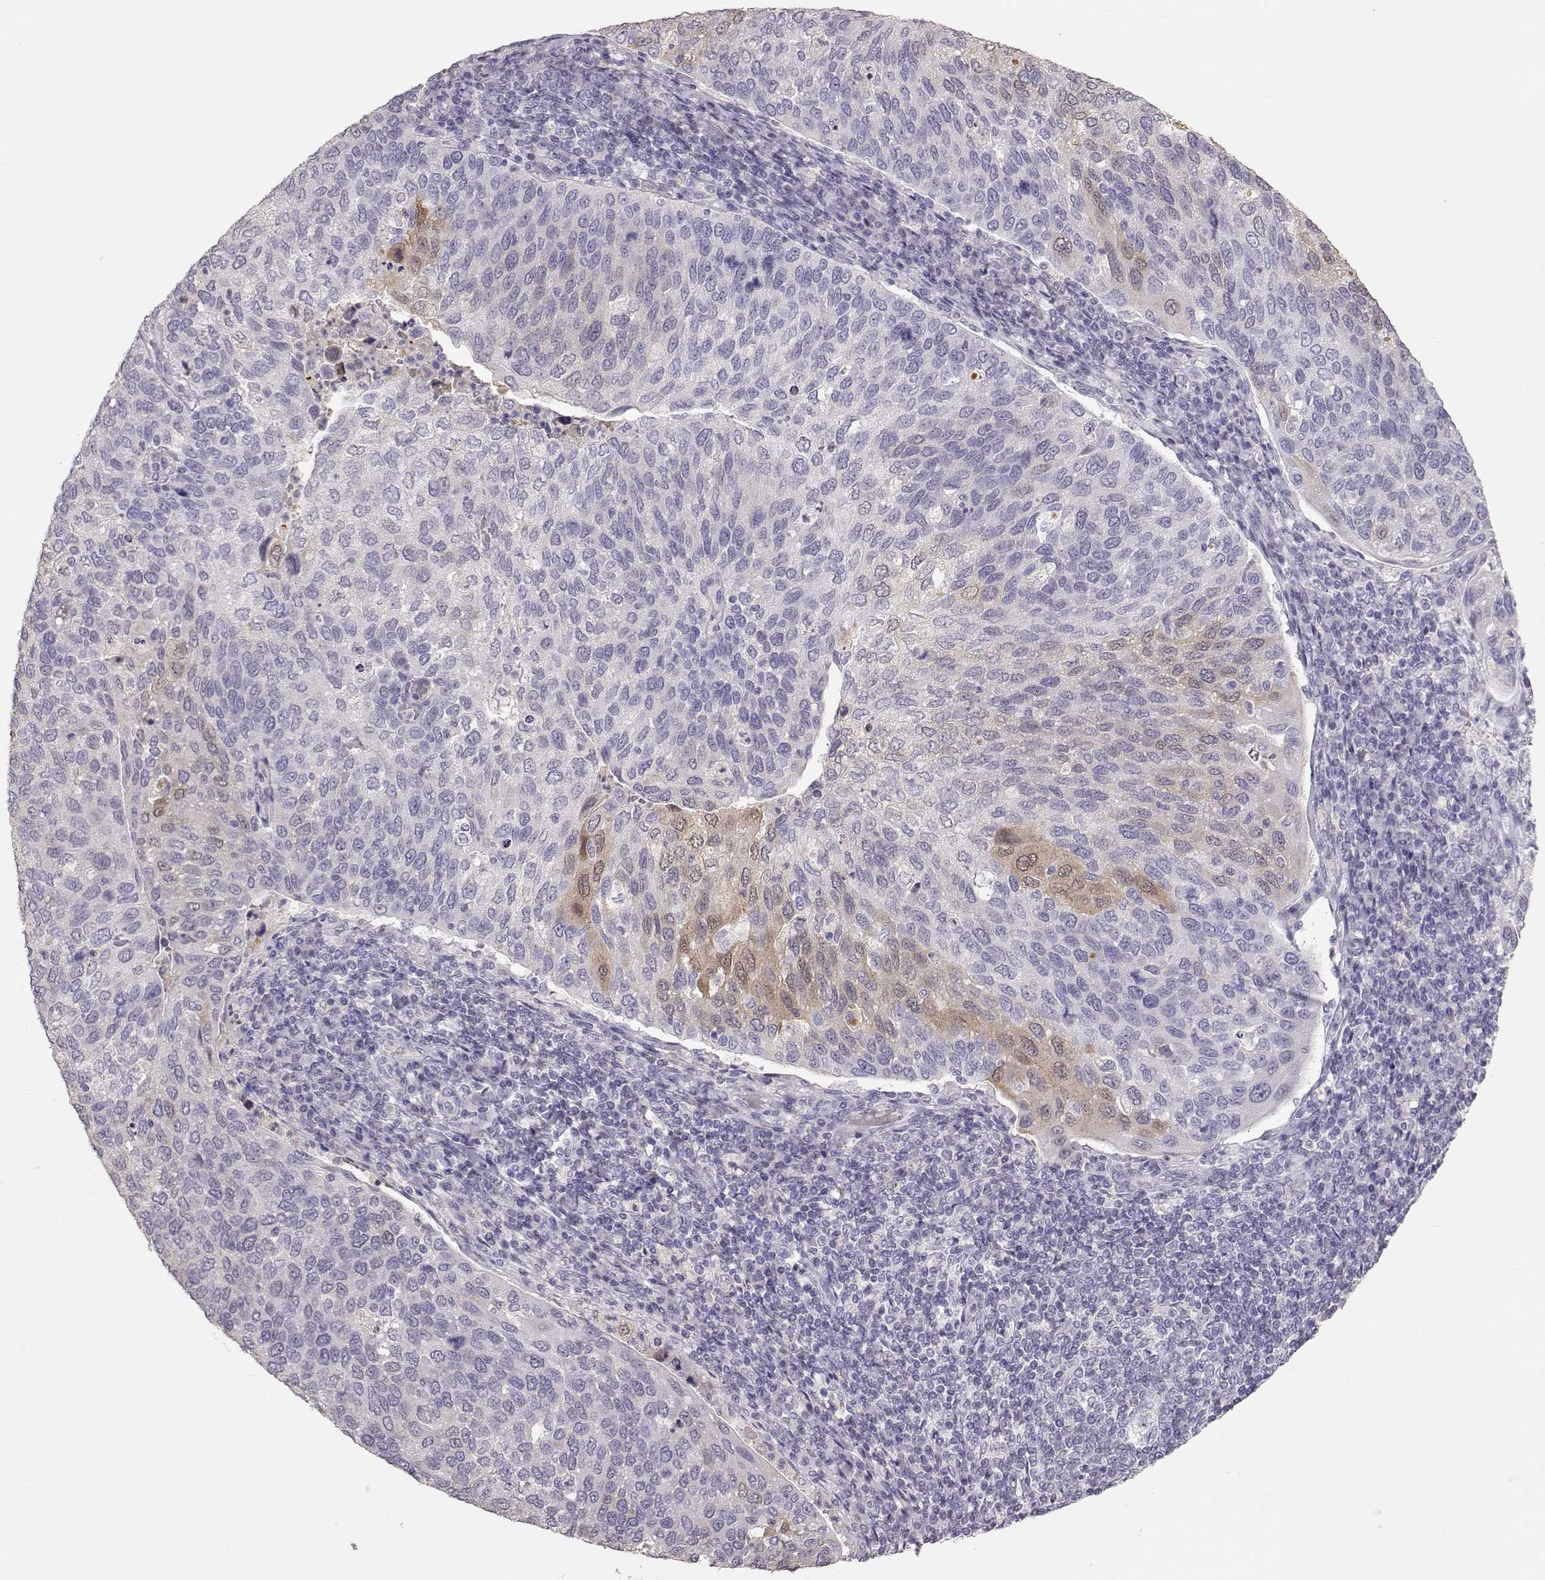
{"staining": {"intensity": "weak", "quantity": "<25%", "location": "cytoplasmic/membranous"}, "tissue": "cervical cancer", "cell_type": "Tumor cells", "image_type": "cancer", "snomed": [{"axis": "morphology", "description": "Squamous cell carcinoma, NOS"}, {"axis": "topography", "description": "Cervix"}], "caption": "This photomicrograph is of cervical cancer stained with IHC to label a protein in brown with the nuclei are counter-stained blue. There is no positivity in tumor cells. The staining is performed using DAB (3,3'-diaminobenzidine) brown chromogen with nuclei counter-stained in using hematoxylin.", "gene": "POU1F1", "patient": {"sex": "female", "age": 54}}